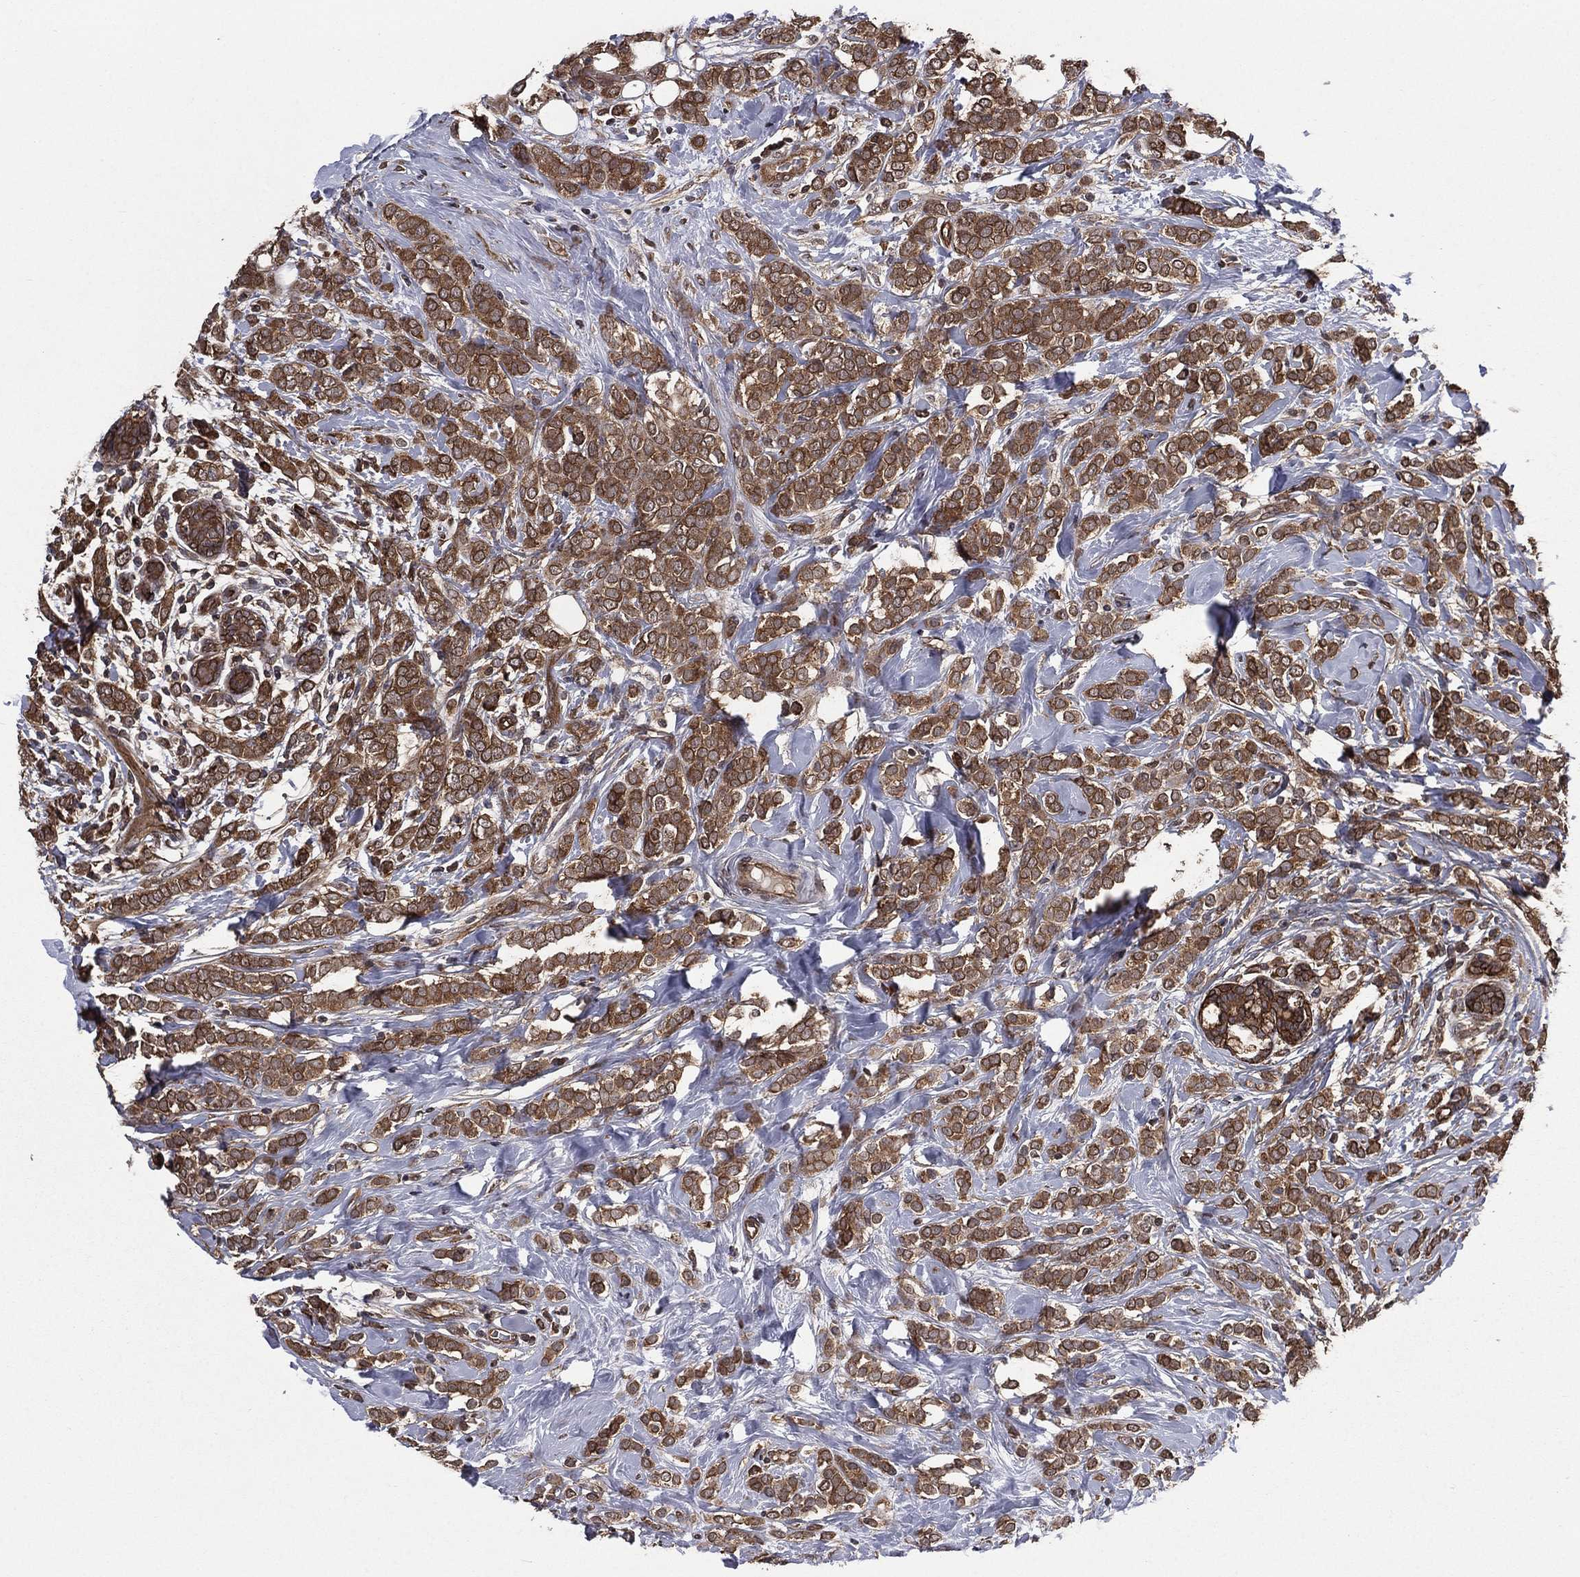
{"staining": {"intensity": "strong", "quantity": ">75%", "location": "cytoplasmic/membranous"}, "tissue": "breast cancer", "cell_type": "Tumor cells", "image_type": "cancer", "snomed": [{"axis": "morphology", "description": "Lobular carcinoma"}, {"axis": "topography", "description": "Breast"}], "caption": "Immunohistochemical staining of human breast lobular carcinoma exhibits high levels of strong cytoplasmic/membranous protein expression in about >75% of tumor cells. (DAB IHC with brightfield microscopy, high magnification).", "gene": "CERT1", "patient": {"sex": "female", "age": 49}}